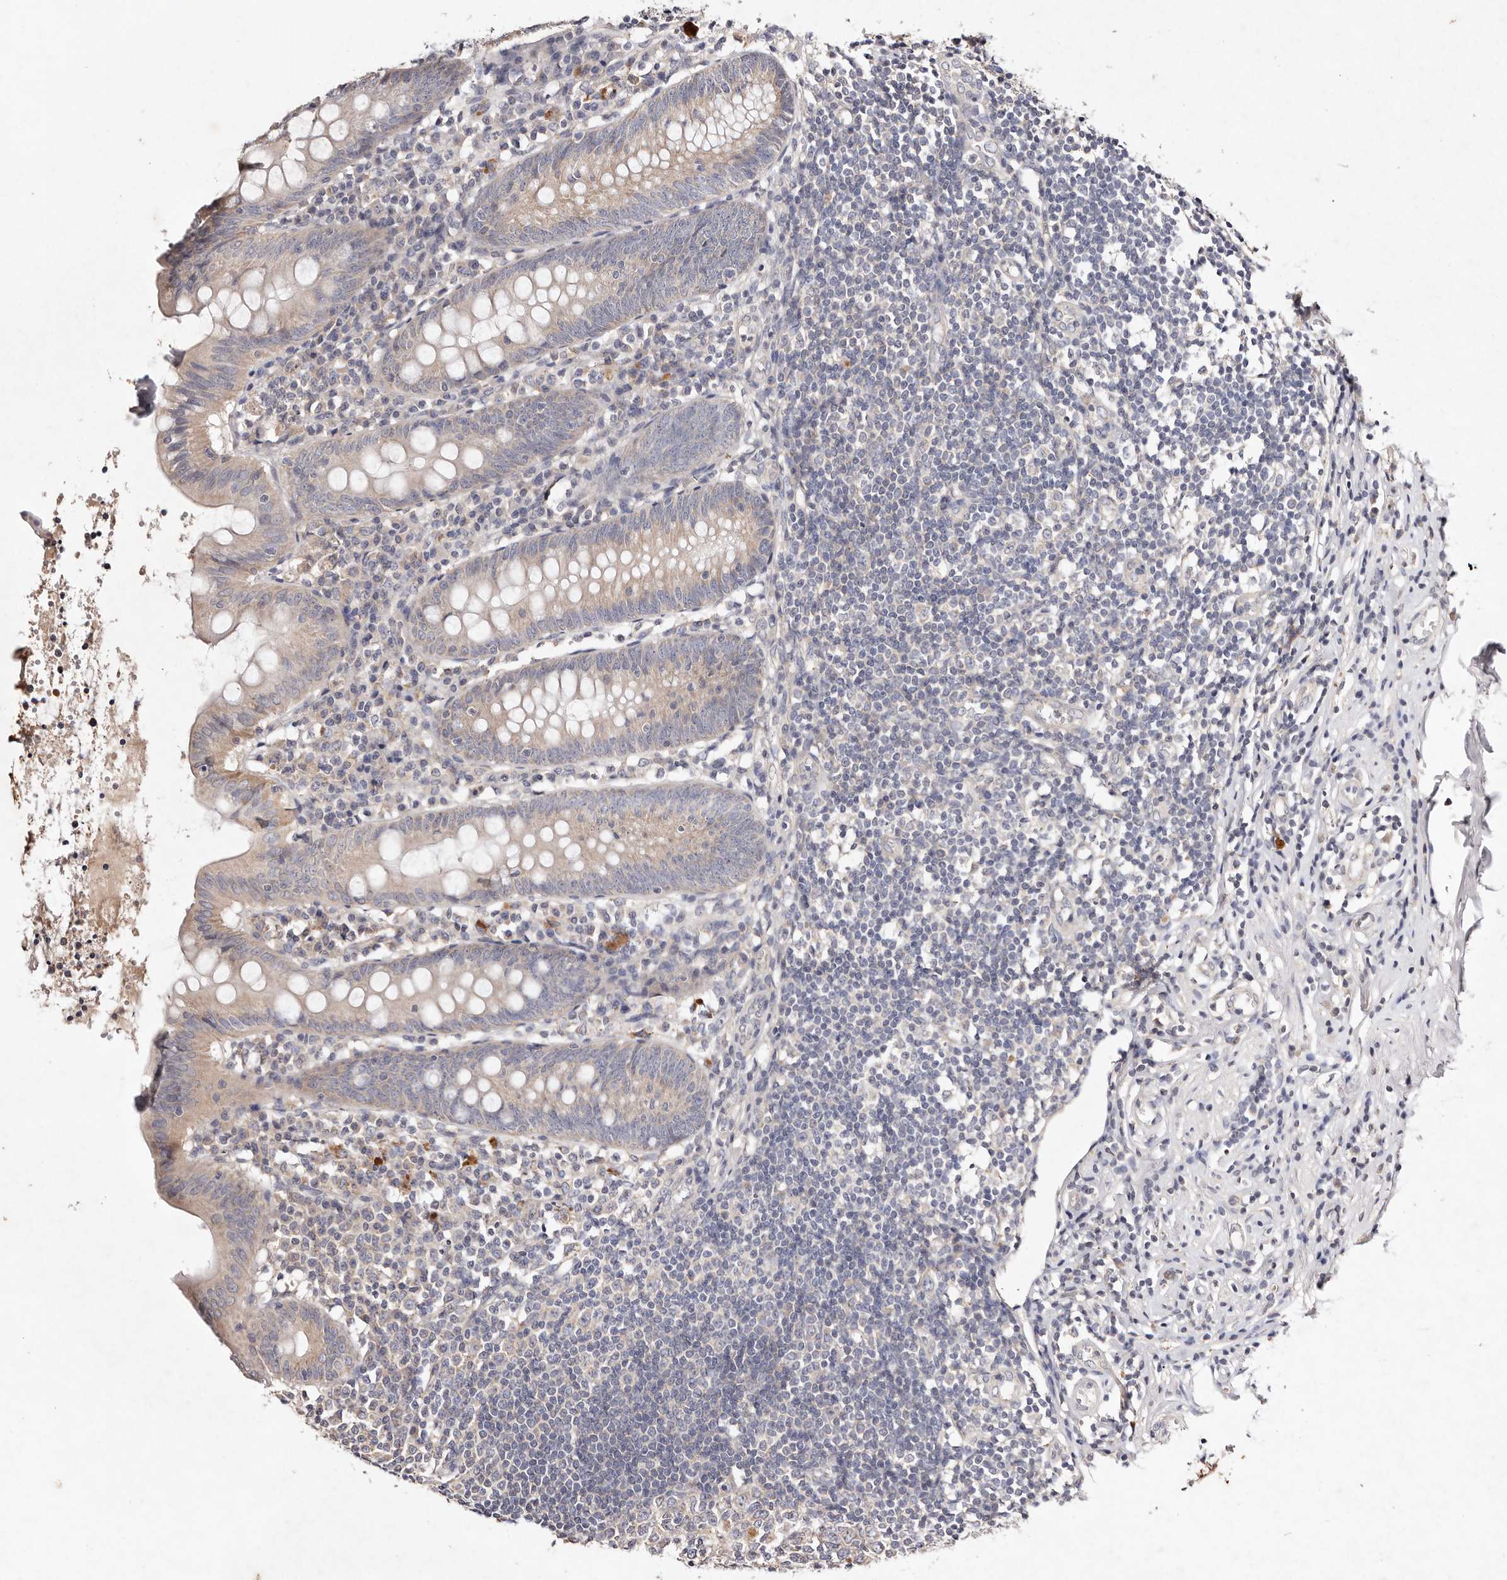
{"staining": {"intensity": "weak", "quantity": ">75%", "location": "cytoplasmic/membranous"}, "tissue": "appendix", "cell_type": "Glandular cells", "image_type": "normal", "snomed": [{"axis": "morphology", "description": "Normal tissue, NOS"}, {"axis": "topography", "description": "Appendix"}], "caption": "Glandular cells show low levels of weak cytoplasmic/membranous expression in about >75% of cells in unremarkable human appendix. (Brightfield microscopy of DAB IHC at high magnification).", "gene": "TSC2", "patient": {"sex": "female", "age": 54}}